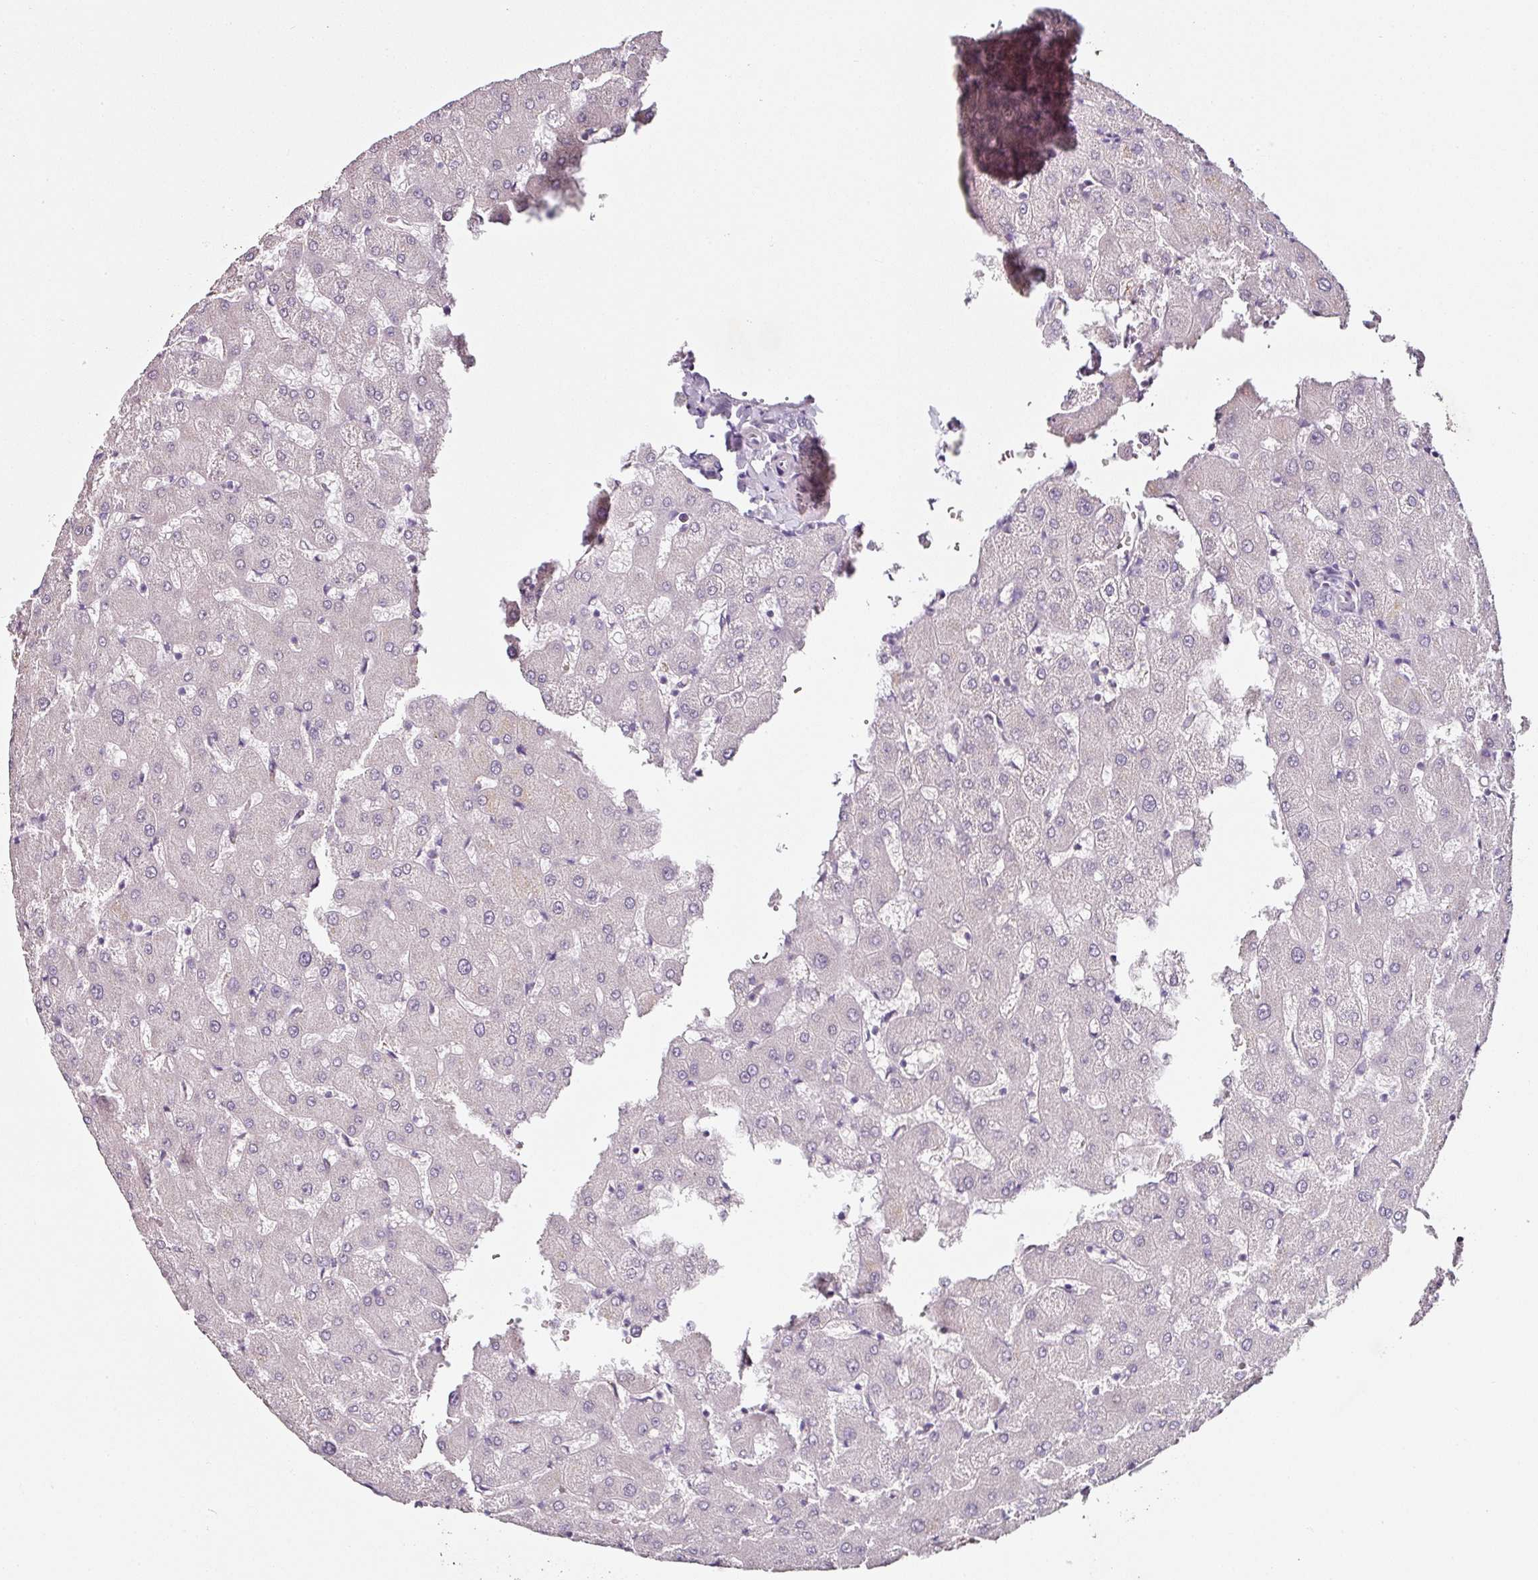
{"staining": {"intensity": "negative", "quantity": "none", "location": "none"}, "tissue": "liver", "cell_type": "Cholangiocytes", "image_type": "normal", "snomed": [{"axis": "morphology", "description": "Normal tissue, NOS"}, {"axis": "topography", "description": "Liver"}], "caption": "Immunohistochemistry (IHC) histopathology image of normal liver stained for a protein (brown), which reveals no expression in cholangiocytes.", "gene": "CAP2", "patient": {"sex": "female", "age": 63}}